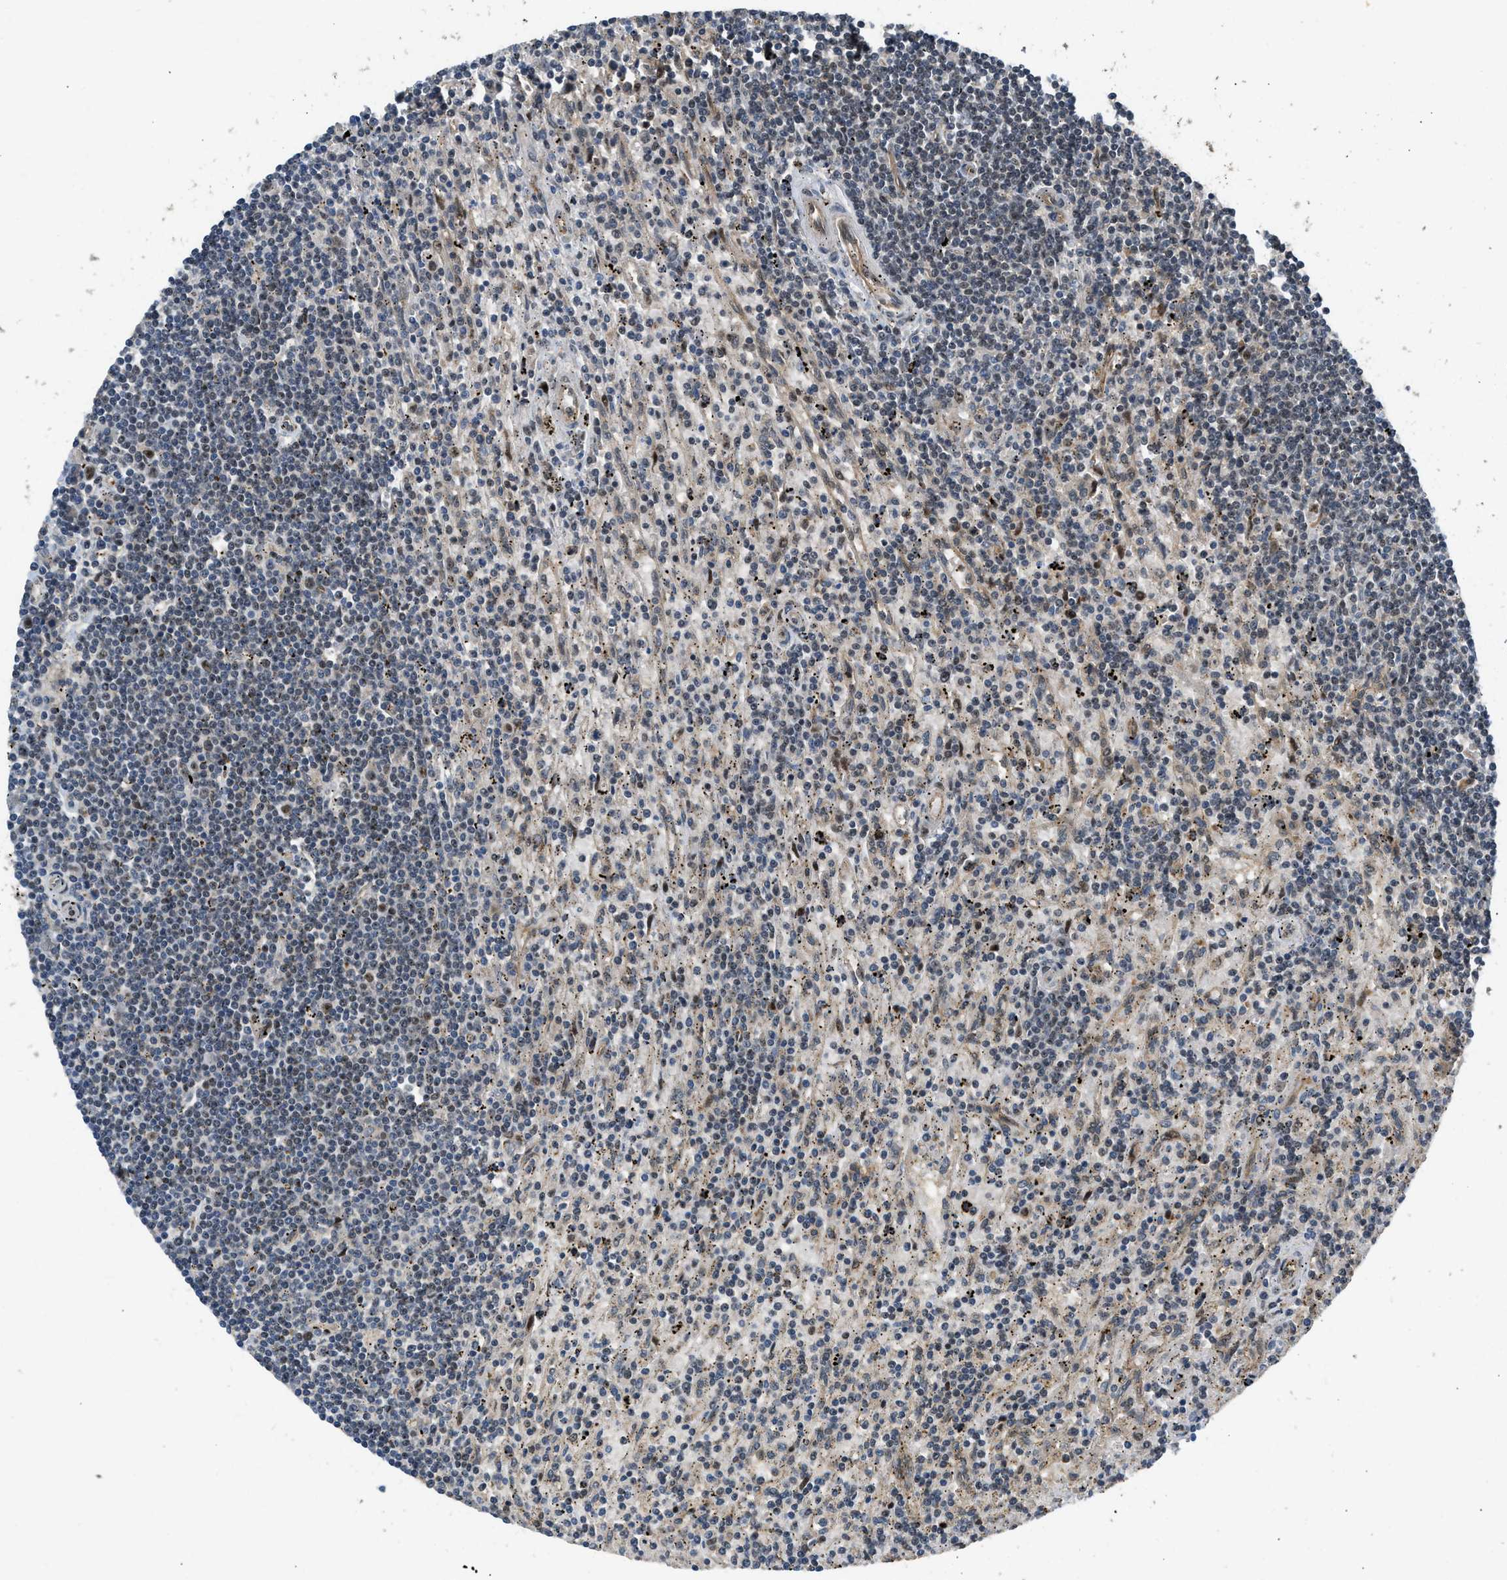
{"staining": {"intensity": "negative", "quantity": "none", "location": "none"}, "tissue": "lymphoma", "cell_type": "Tumor cells", "image_type": "cancer", "snomed": [{"axis": "morphology", "description": "Malignant lymphoma, non-Hodgkin's type, Low grade"}, {"axis": "topography", "description": "Spleen"}], "caption": "Tumor cells show no significant protein positivity in lymphoma. (IHC, brightfield microscopy, high magnification).", "gene": "GET1", "patient": {"sex": "male", "age": 76}}